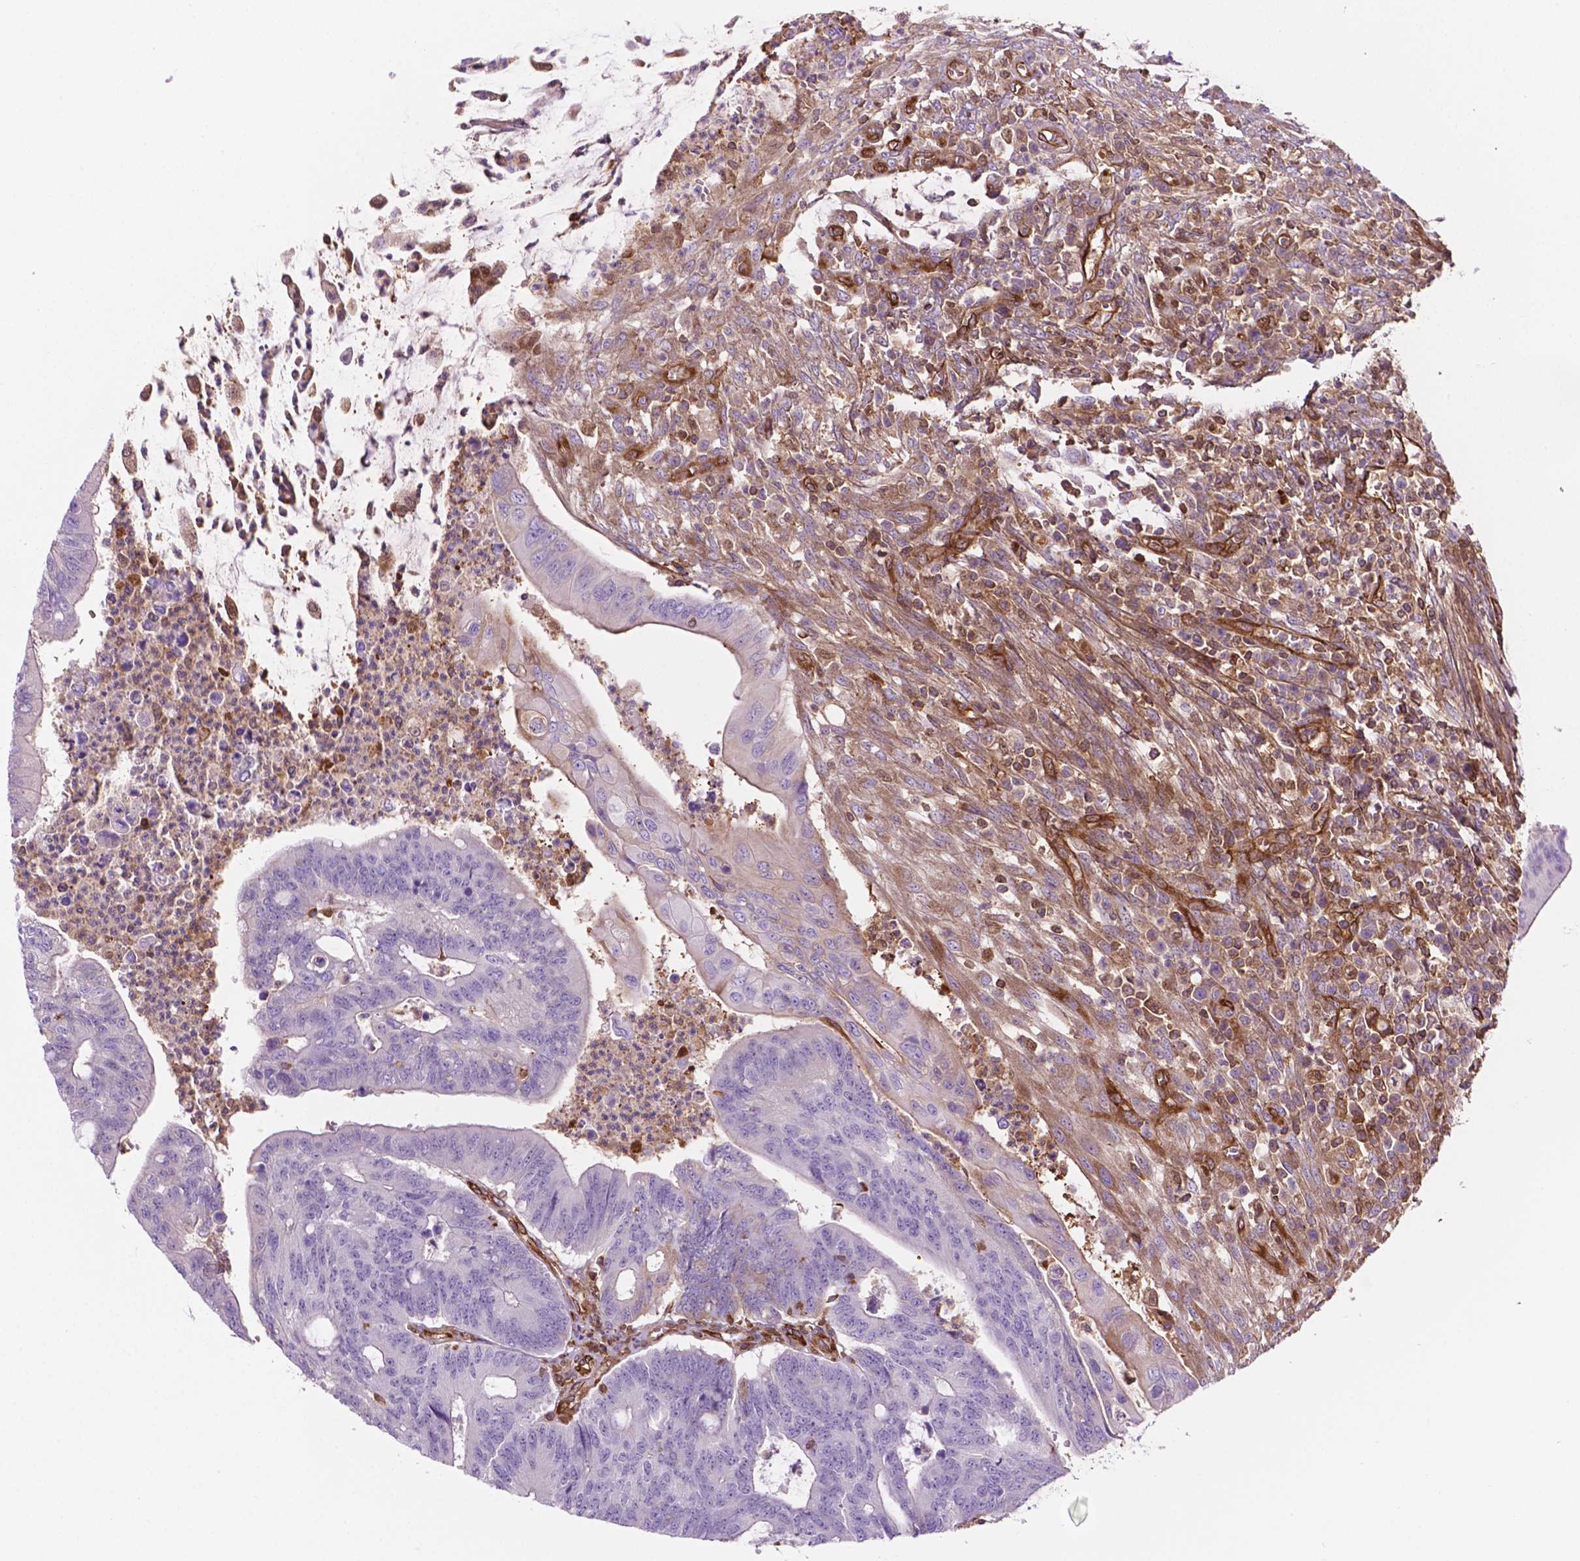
{"staining": {"intensity": "negative", "quantity": "none", "location": "none"}, "tissue": "colorectal cancer", "cell_type": "Tumor cells", "image_type": "cancer", "snomed": [{"axis": "morphology", "description": "Adenocarcinoma, NOS"}, {"axis": "topography", "description": "Colon"}], "caption": "High power microscopy image of an IHC photomicrograph of colorectal adenocarcinoma, revealing no significant staining in tumor cells. Nuclei are stained in blue.", "gene": "DCN", "patient": {"sex": "male", "age": 65}}